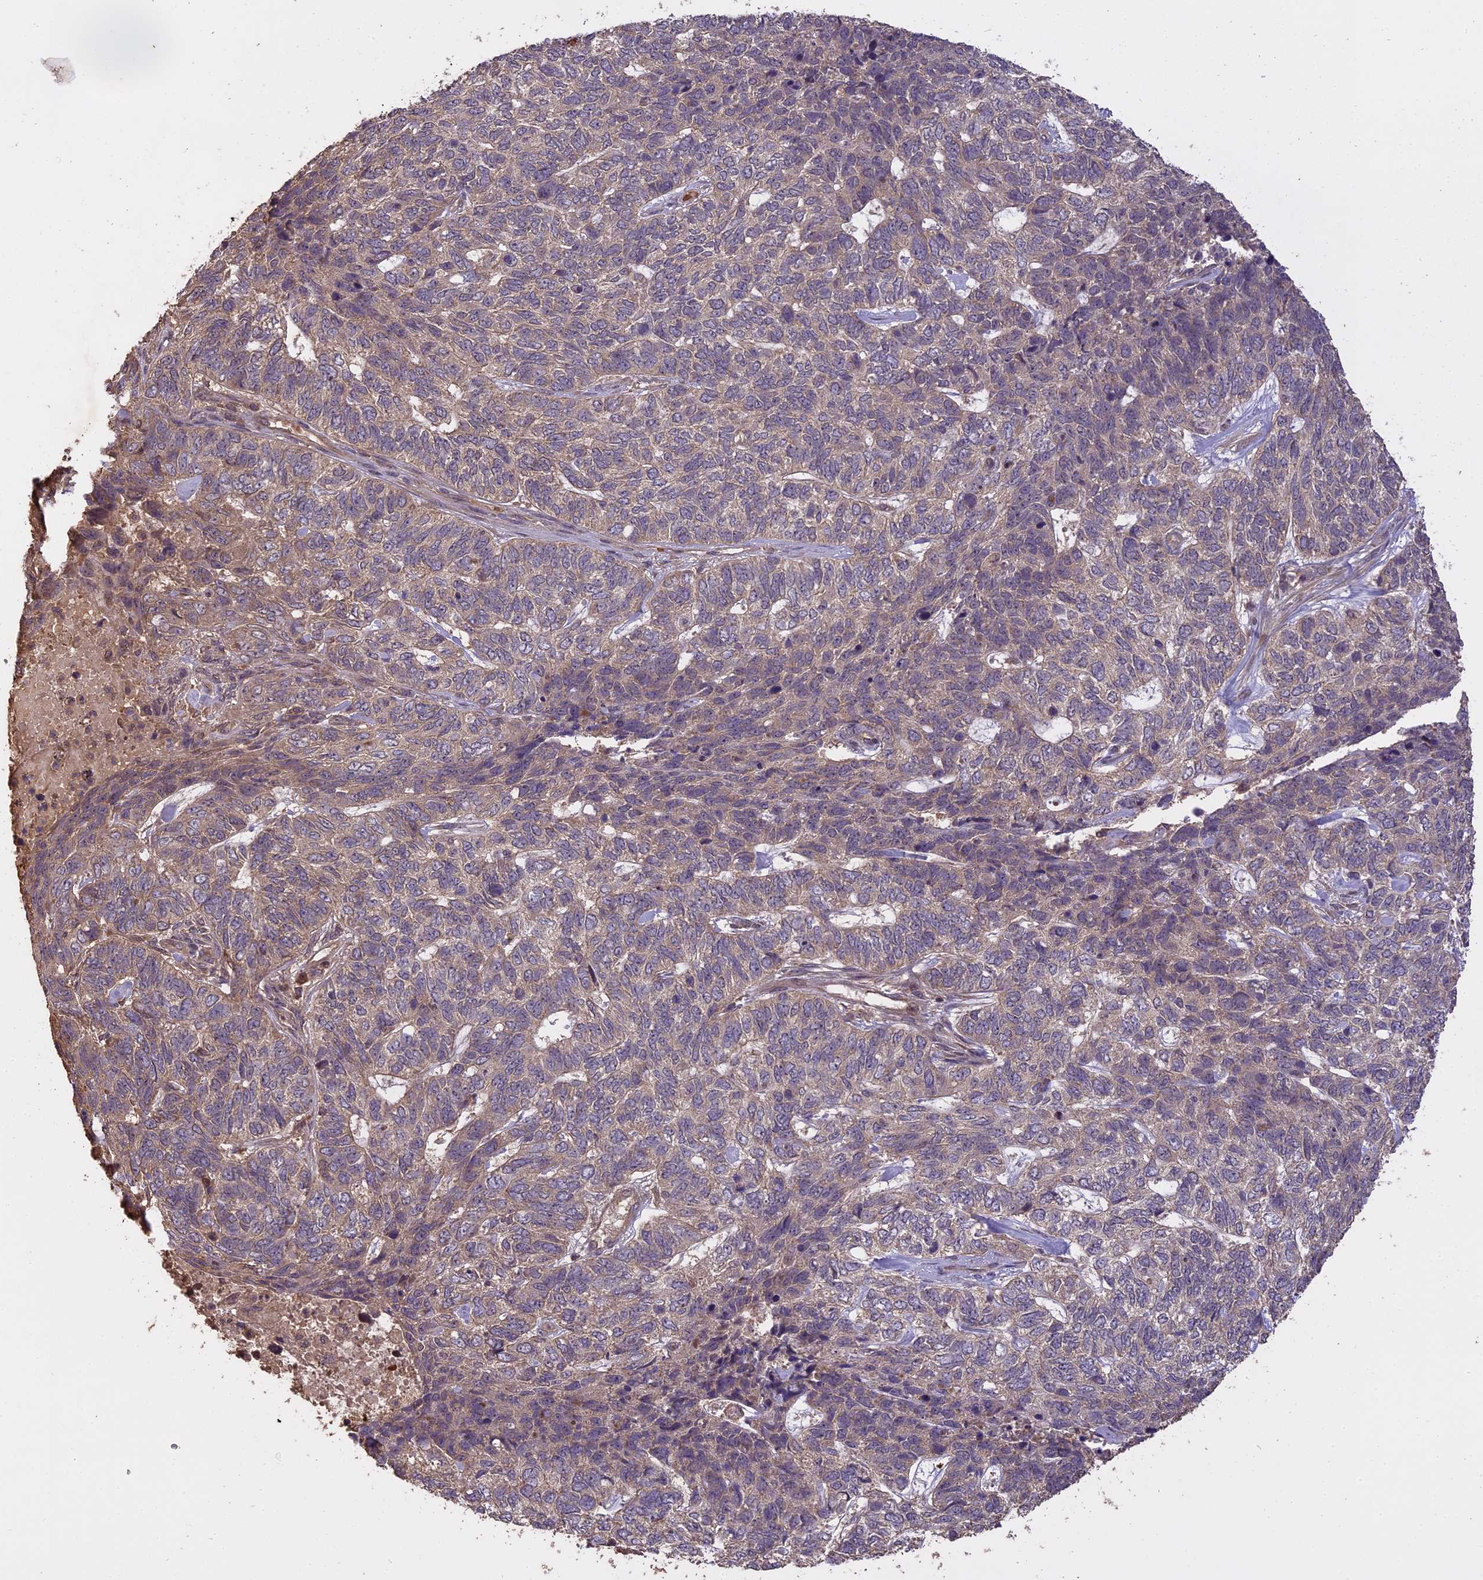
{"staining": {"intensity": "weak", "quantity": "<25%", "location": "cytoplasmic/membranous"}, "tissue": "skin cancer", "cell_type": "Tumor cells", "image_type": "cancer", "snomed": [{"axis": "morphology", "description": "Basal cell carcinoma"}, {"axis": "topography", "description": "Skin"}], "caption": "High power microscopy image of an immunohistochemistry (IHC) image of basal cell carcinoma (skin), revealing no significant expression in tumor cells.", "gene": "TIGD7", "patient": {"sex": "female", "age": 65}}